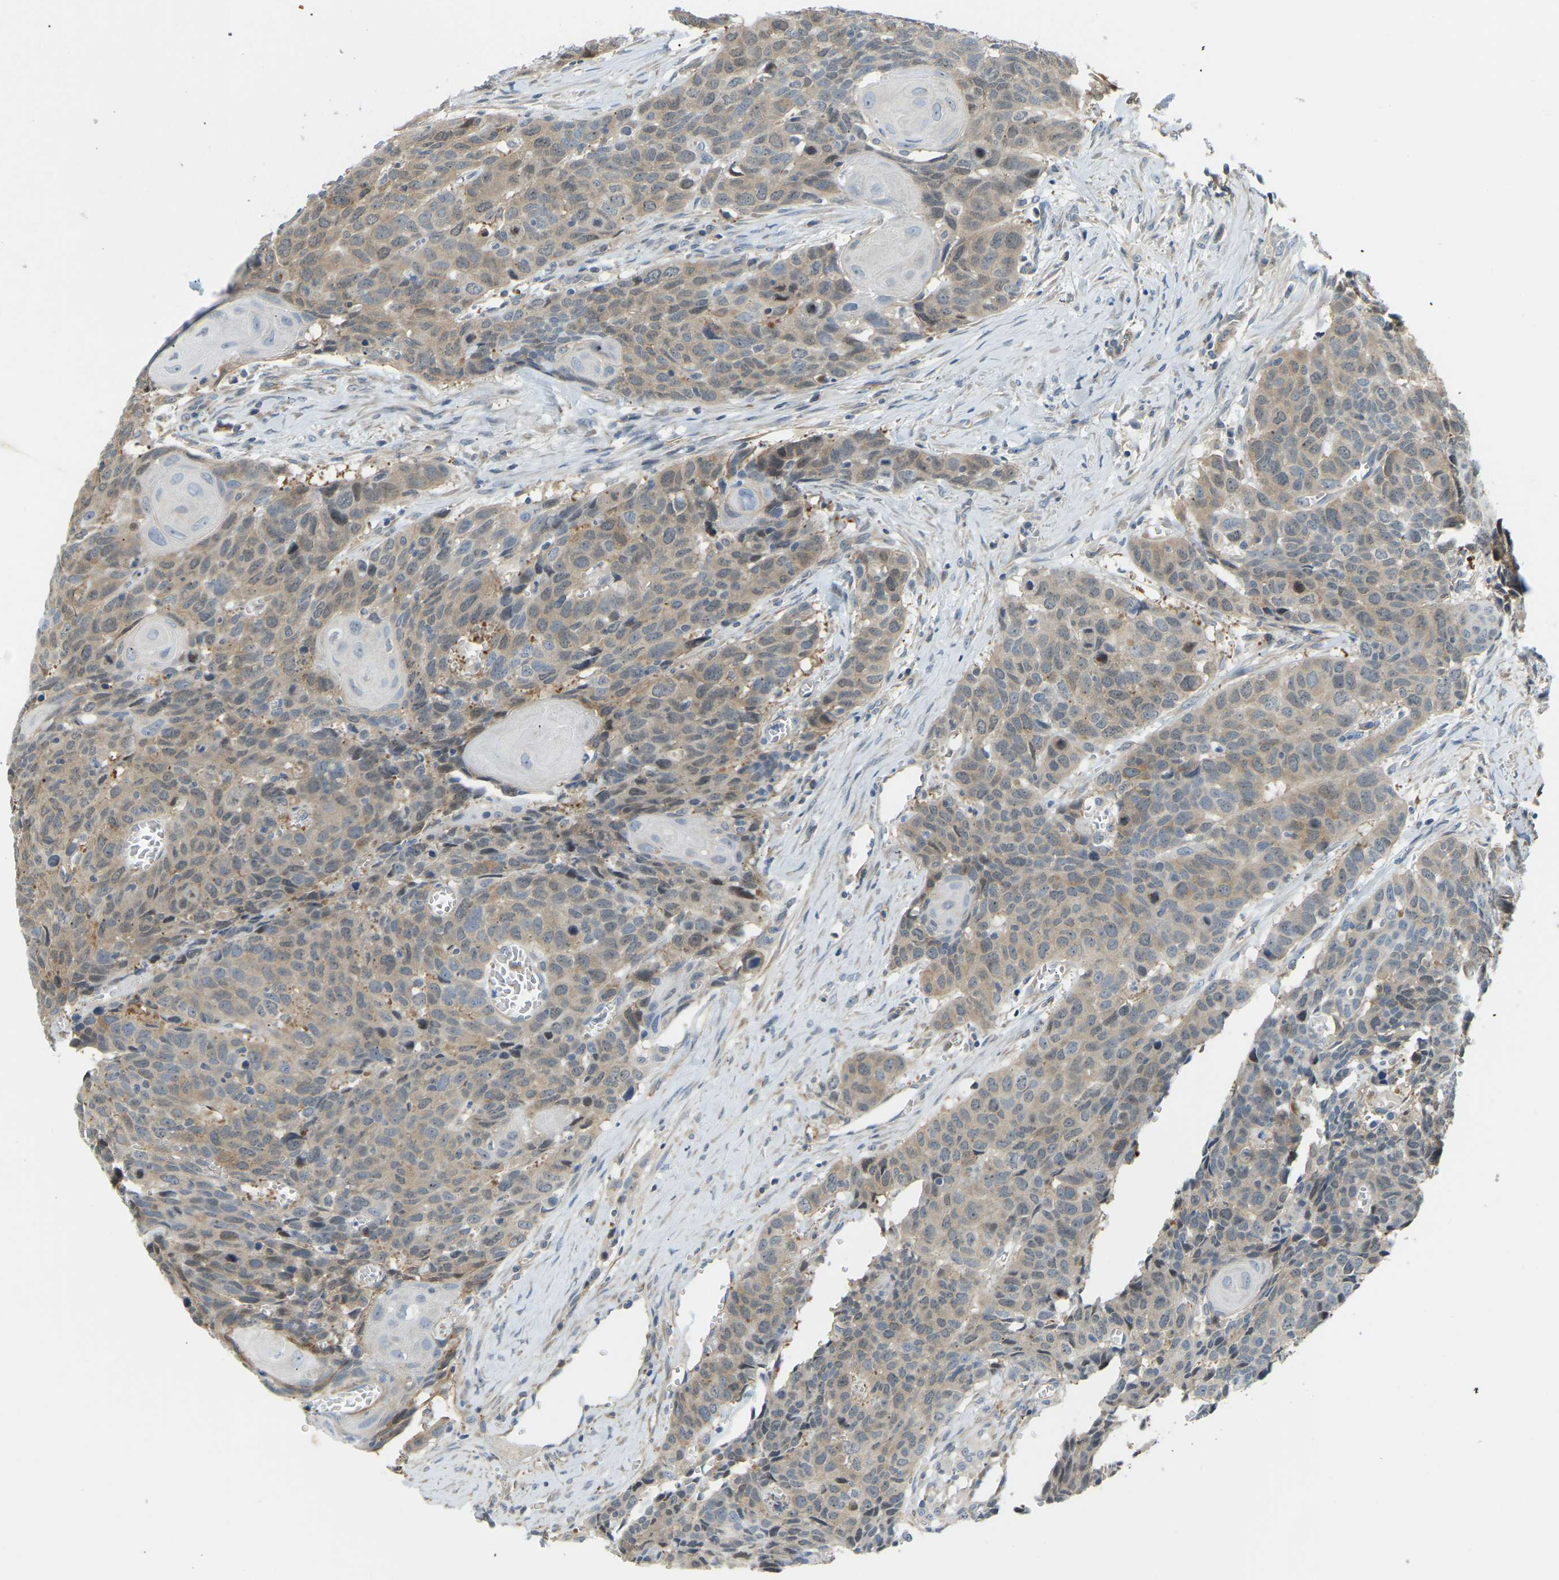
{"staining": {"intensity": "weak", "quantity": ">75%", "location": "cytoplasmic/membranous"}, "tissue": "head and neck cancer", "cell_type": "Tumor cells", "image_type": "cancer", "snomed": [{"axis": "morphology", "description": "Squamous cell carcinoma, NOS"}, {"axis": "topography", "description": "Head-Neck"}], "caption": "Weak cytoplasmic/membranous protein expression is seen in approximately >75% of tumor cells in head and neck cancer (squamous cell carcinoma).", "gene": "NME8", "patient": {"sex": "male", "age": 66}}